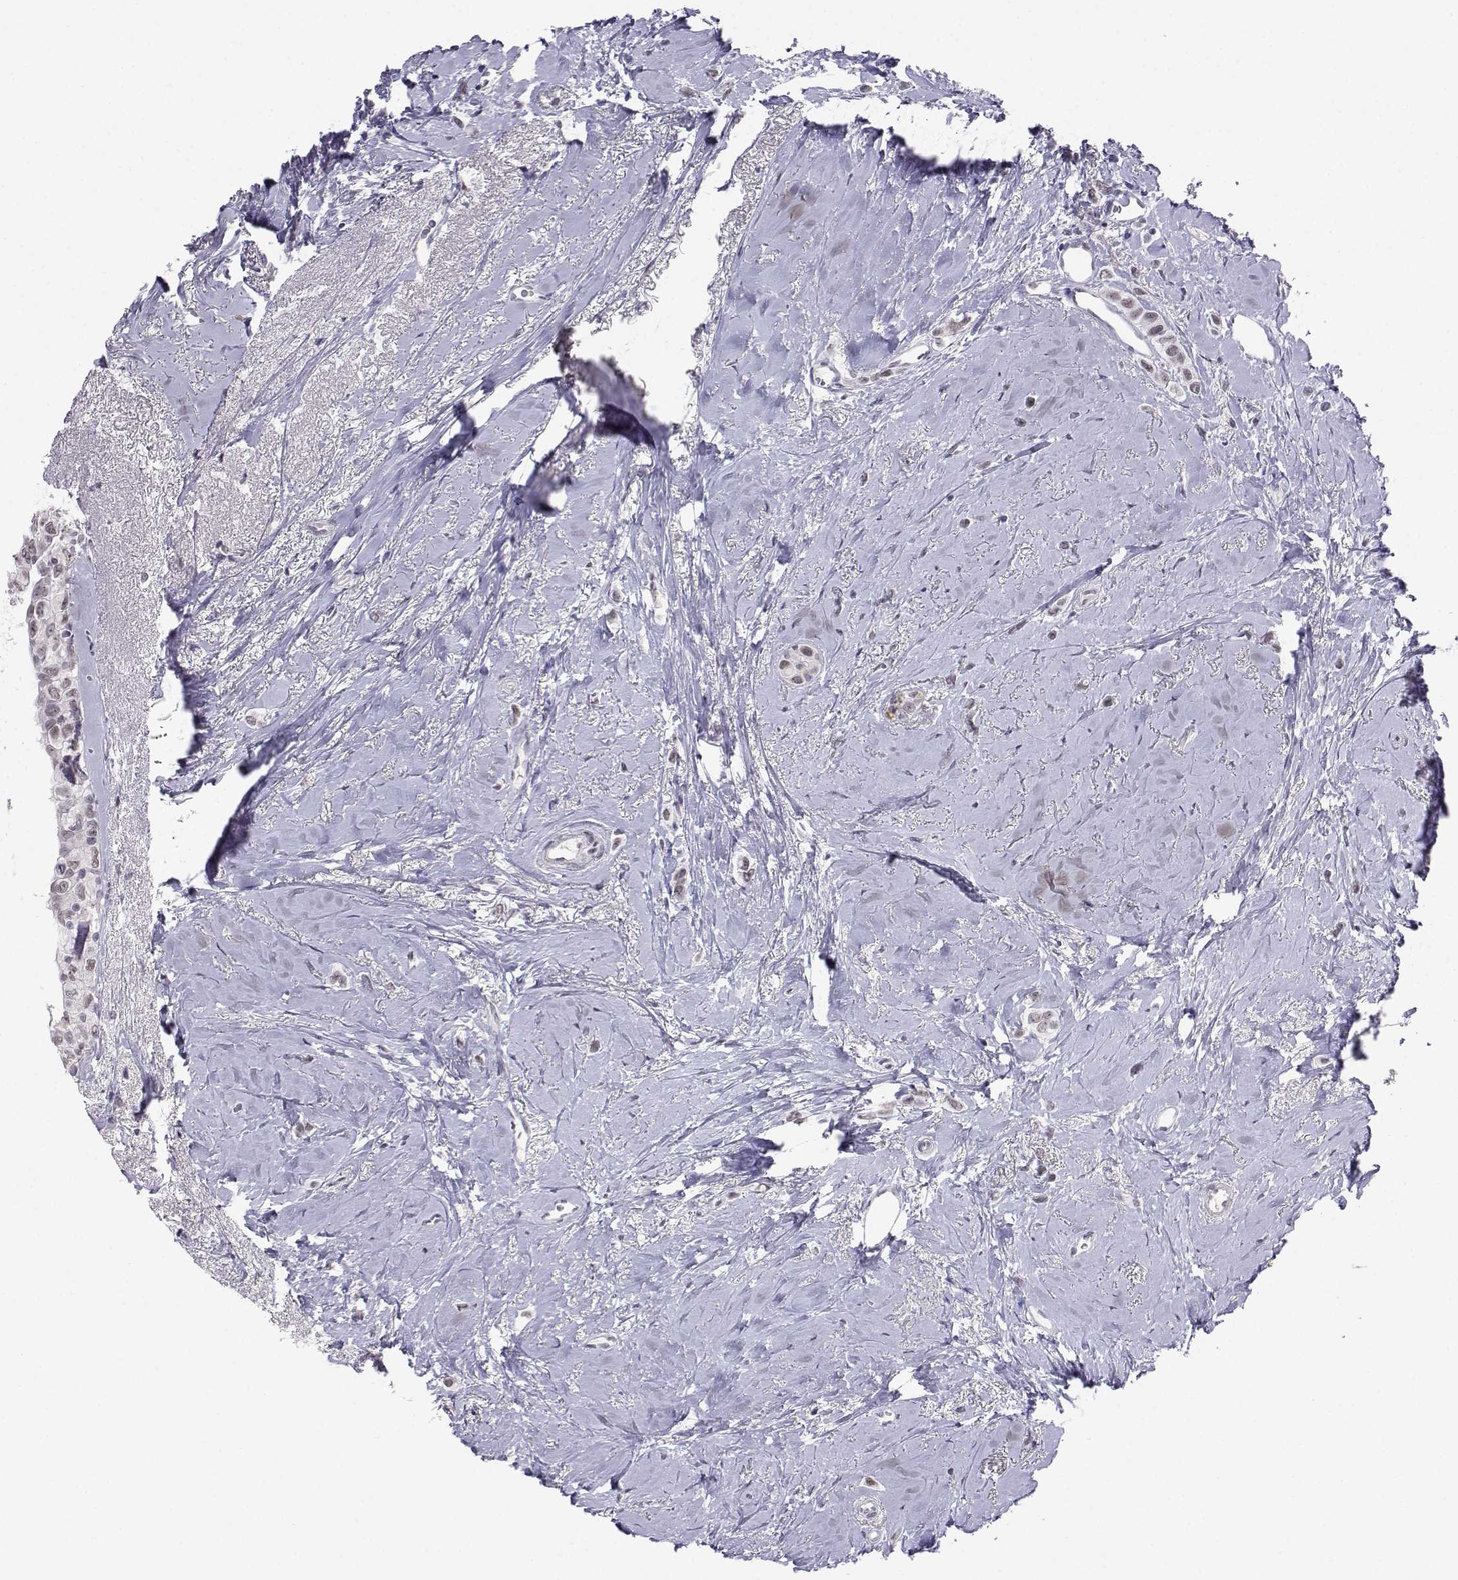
{"staining": {"intensity": "weak", "quantity": "25%-75%", "location": "nuclear"}, "tissue": "breast cancer", "cell_type": "Tumor cells", "image_type": "cancer", "snomed": [{"axis": "morphology", "description": "Lobular carcinoma"}, {"axis": "topography", "description": "Breast"}], "caption": "Protein analysis of breast cancer tissue shows weak nuclear staining in about 25%-75% of tumor cells.", "gene": "MED26", "patient": {"sex": "female", "age": 66}}